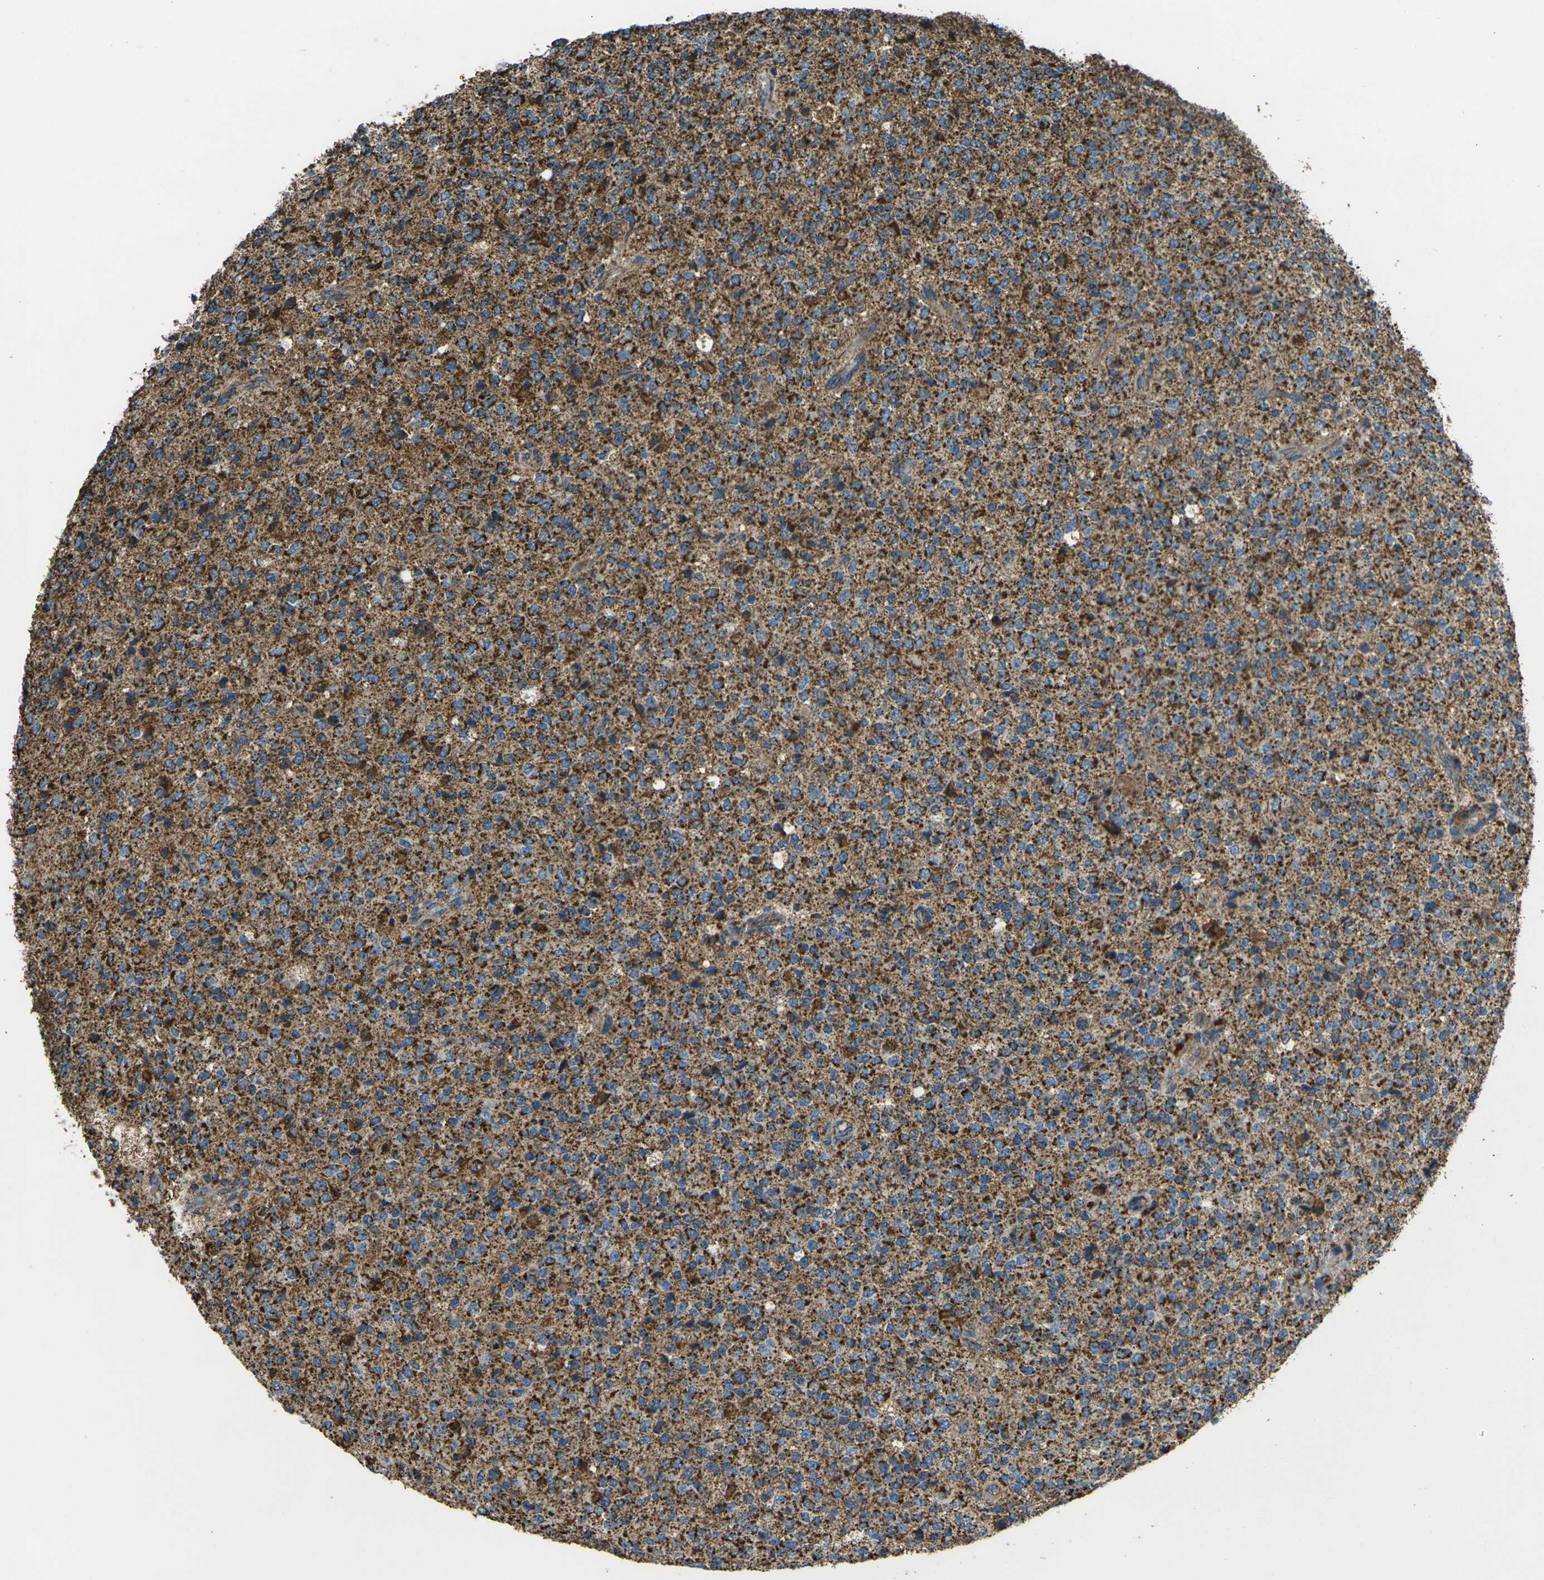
{"staining": {"intensity": "moderate", "quantity": "25%-75%", "location": "cytoplasmic/membranous"}, "tissue": "glioma", "cell_type": "Tumor cells", "image_type": "cancer", "snomed": [{"axis": "morphology", "description": "Glioma, malignant, High grade"}, {"axis": "topography", "description": "pancreas cauda"}], "caption": "IHC micrograph of neoplastic tissue: human high-grade glioma (malignant) stained using immunohistochemistry (IHC) shows medium levels of moderate protein expression localized specifically in the cytoplasmic/membranous of tumor cells, appearing as a cytoplasmic/membranous brown color.", "gene": "KLHL5", "patient": {"sex": "male", "age": 60}}